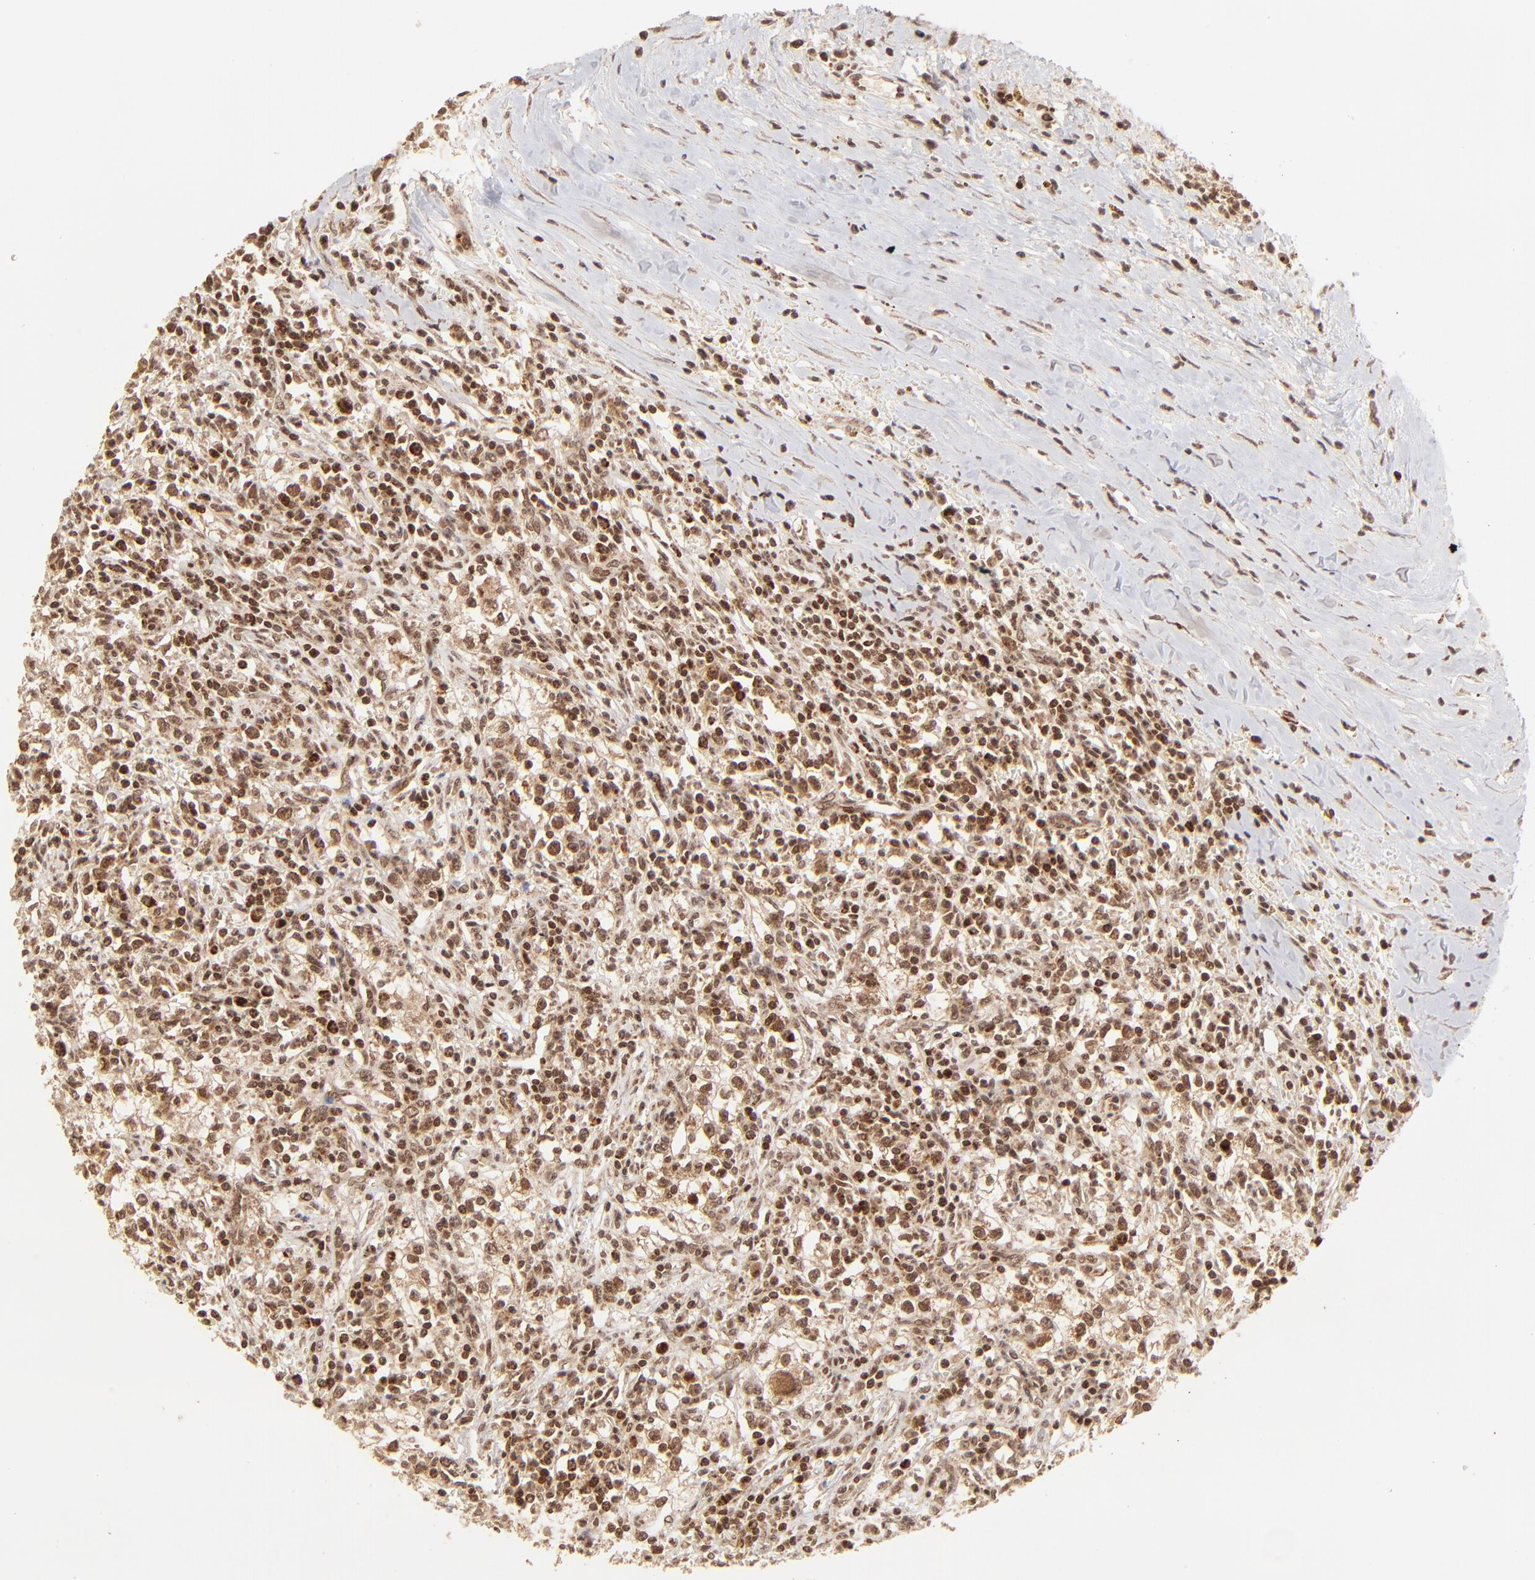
{"staining": {"intensity": "strong", "quantity": ">75%", "location": "nuclear"}, "tissue": "renal cancer", "cell_type": "Tumor cells", "image_type": "cancer", "snomed": [{"axis": "morphology", "description": "Adenocarcinoma, NOS"}, {"axis": "topography", "description": "Kidney"}], "caption": "Approximately >75% of tumor cells in renal adenocarcinoma reveal strong nuclear protein staining as visualized by brown immunohistochemical staining.", "gene": "MED15", "patient": {"sex": "male", "age": 82}}